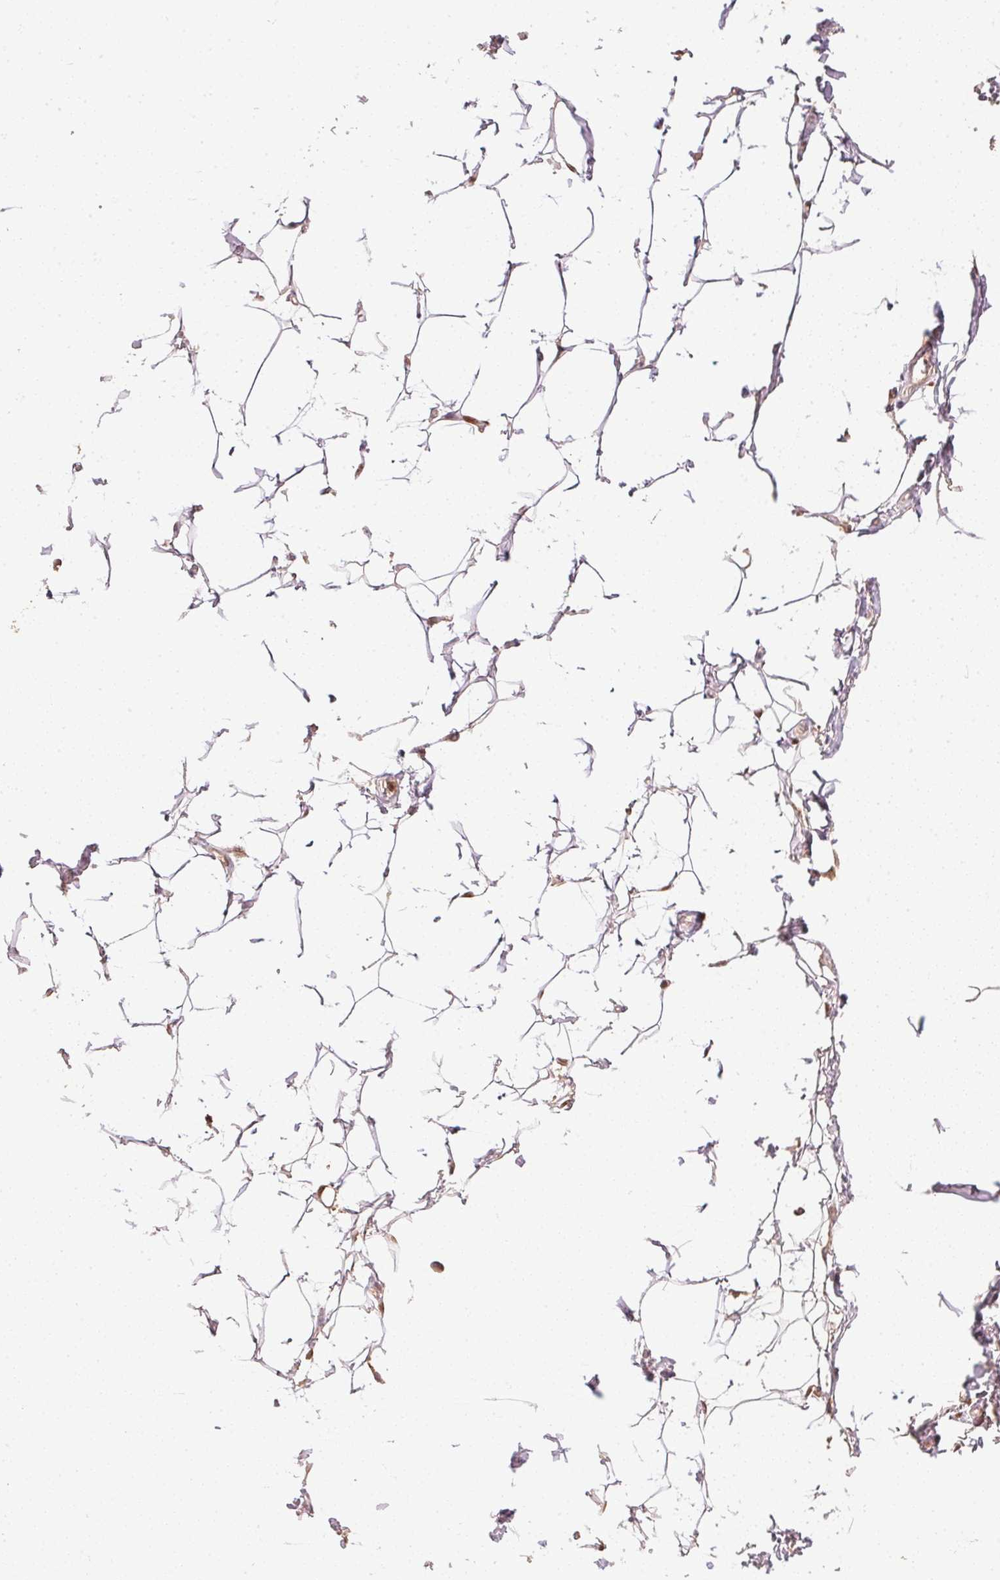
{"staining": {"intensity": "negative", "quantity": "none", "location": "none"}, "tissue": "adipose tissue", "cell_type": "Adipocytes", "image_type": "normal", "snomed": [{"axis": "morphology", "description": "Normal tissue, NOS"}, {"axis": "topography", "description": "Peripheral nerve tissue"}], "caption": "IHC of normal adipose tissue reveals no expression in adipocytes. (IHC, brightfield microscopy, high magnification).", "gene": "TPI1", "patient": {"sex": "male", "age": 51}}